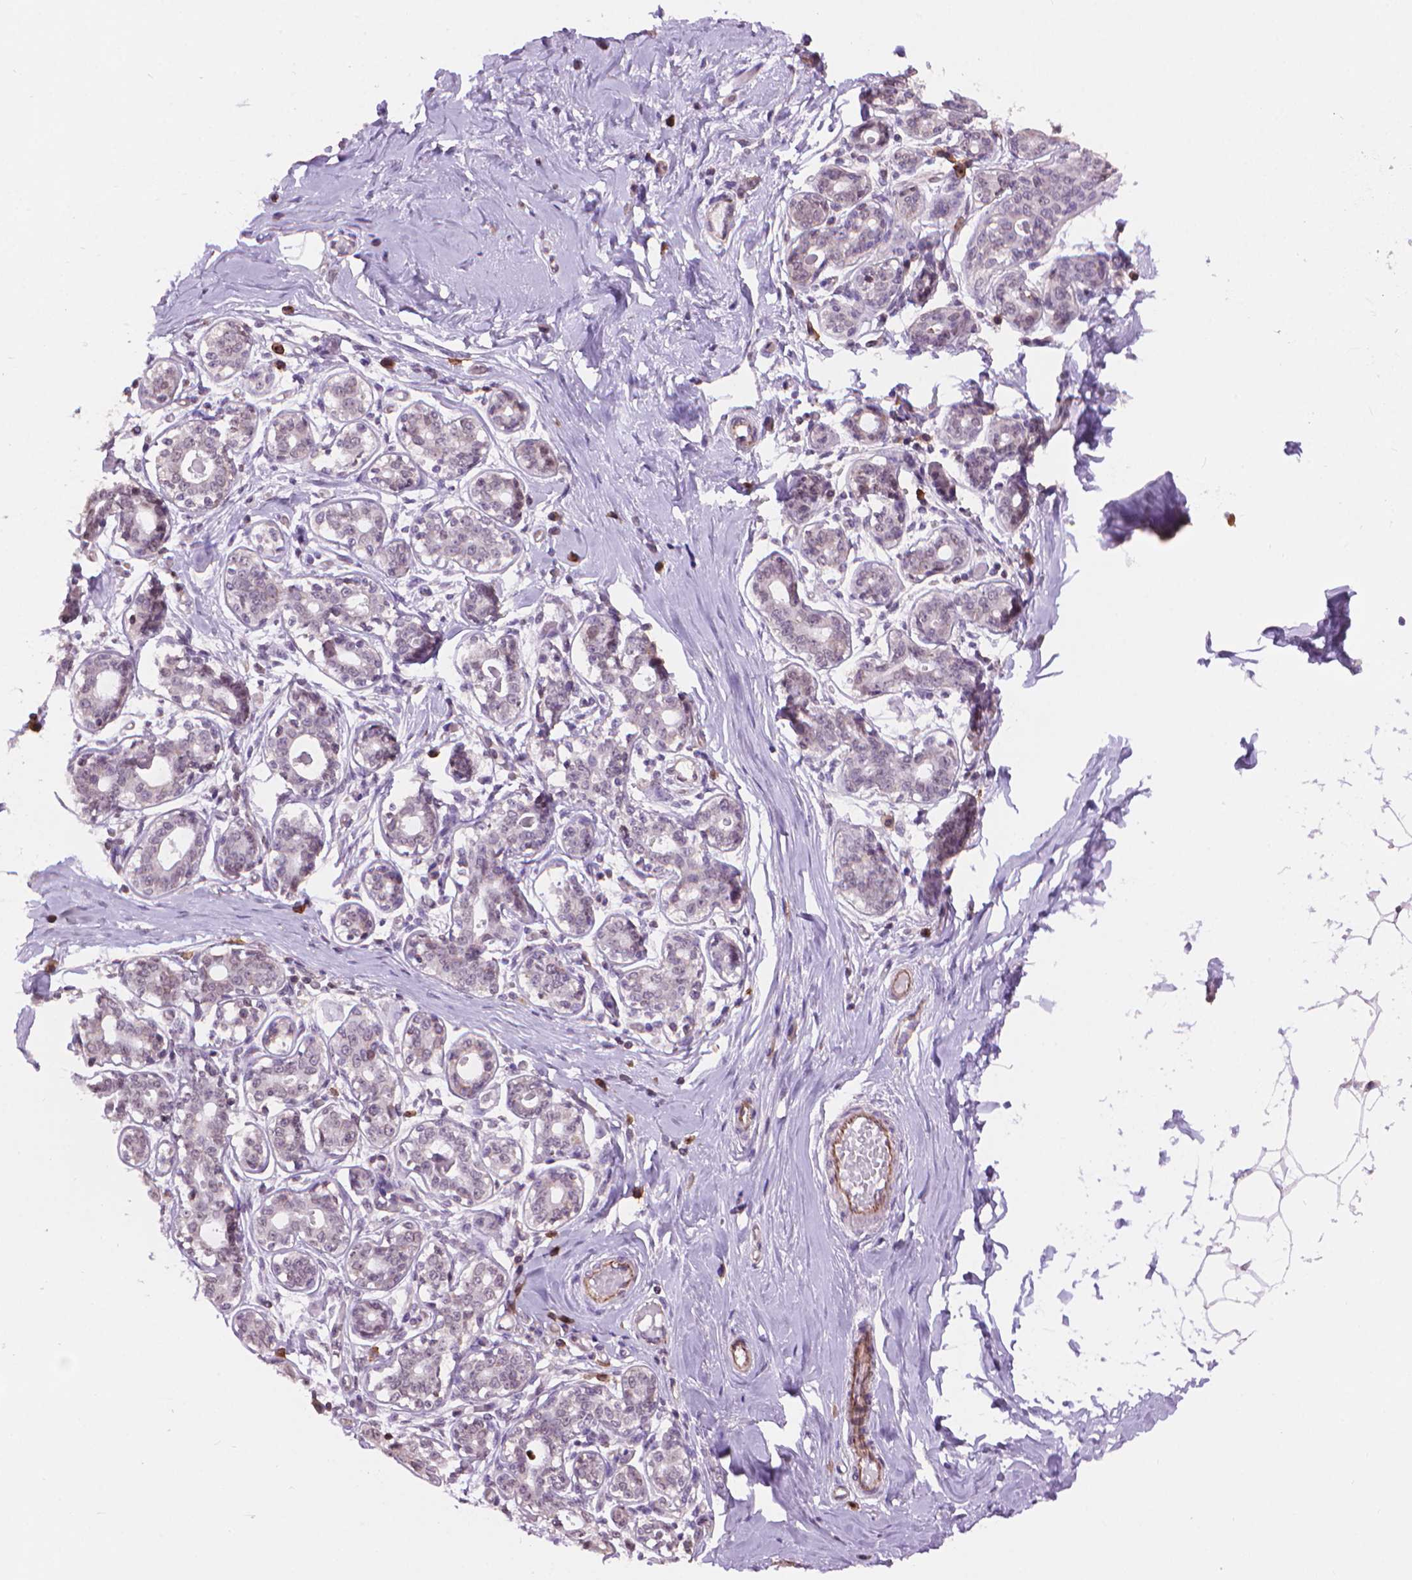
{"staining": {"intensity": "negative", "quantity": "none", "location": "none"}, "tissue": "breast", "cell_type": "Adipocytes", "image_type": "normal", "snomed": [{"axis": "morphology", "description": "Normal tissue, NOS"}, {"axis": "topography", "description": "Skin"}, {"axis": "topography", "description": "Breast"}], "caption": "Immunohistochemistry image of unremarkable human breast stained for a protein (brown), which displays no expression in adipocytes.", "gene": "TMEM184A", "patient": {"sex": "female", "age": 43}}